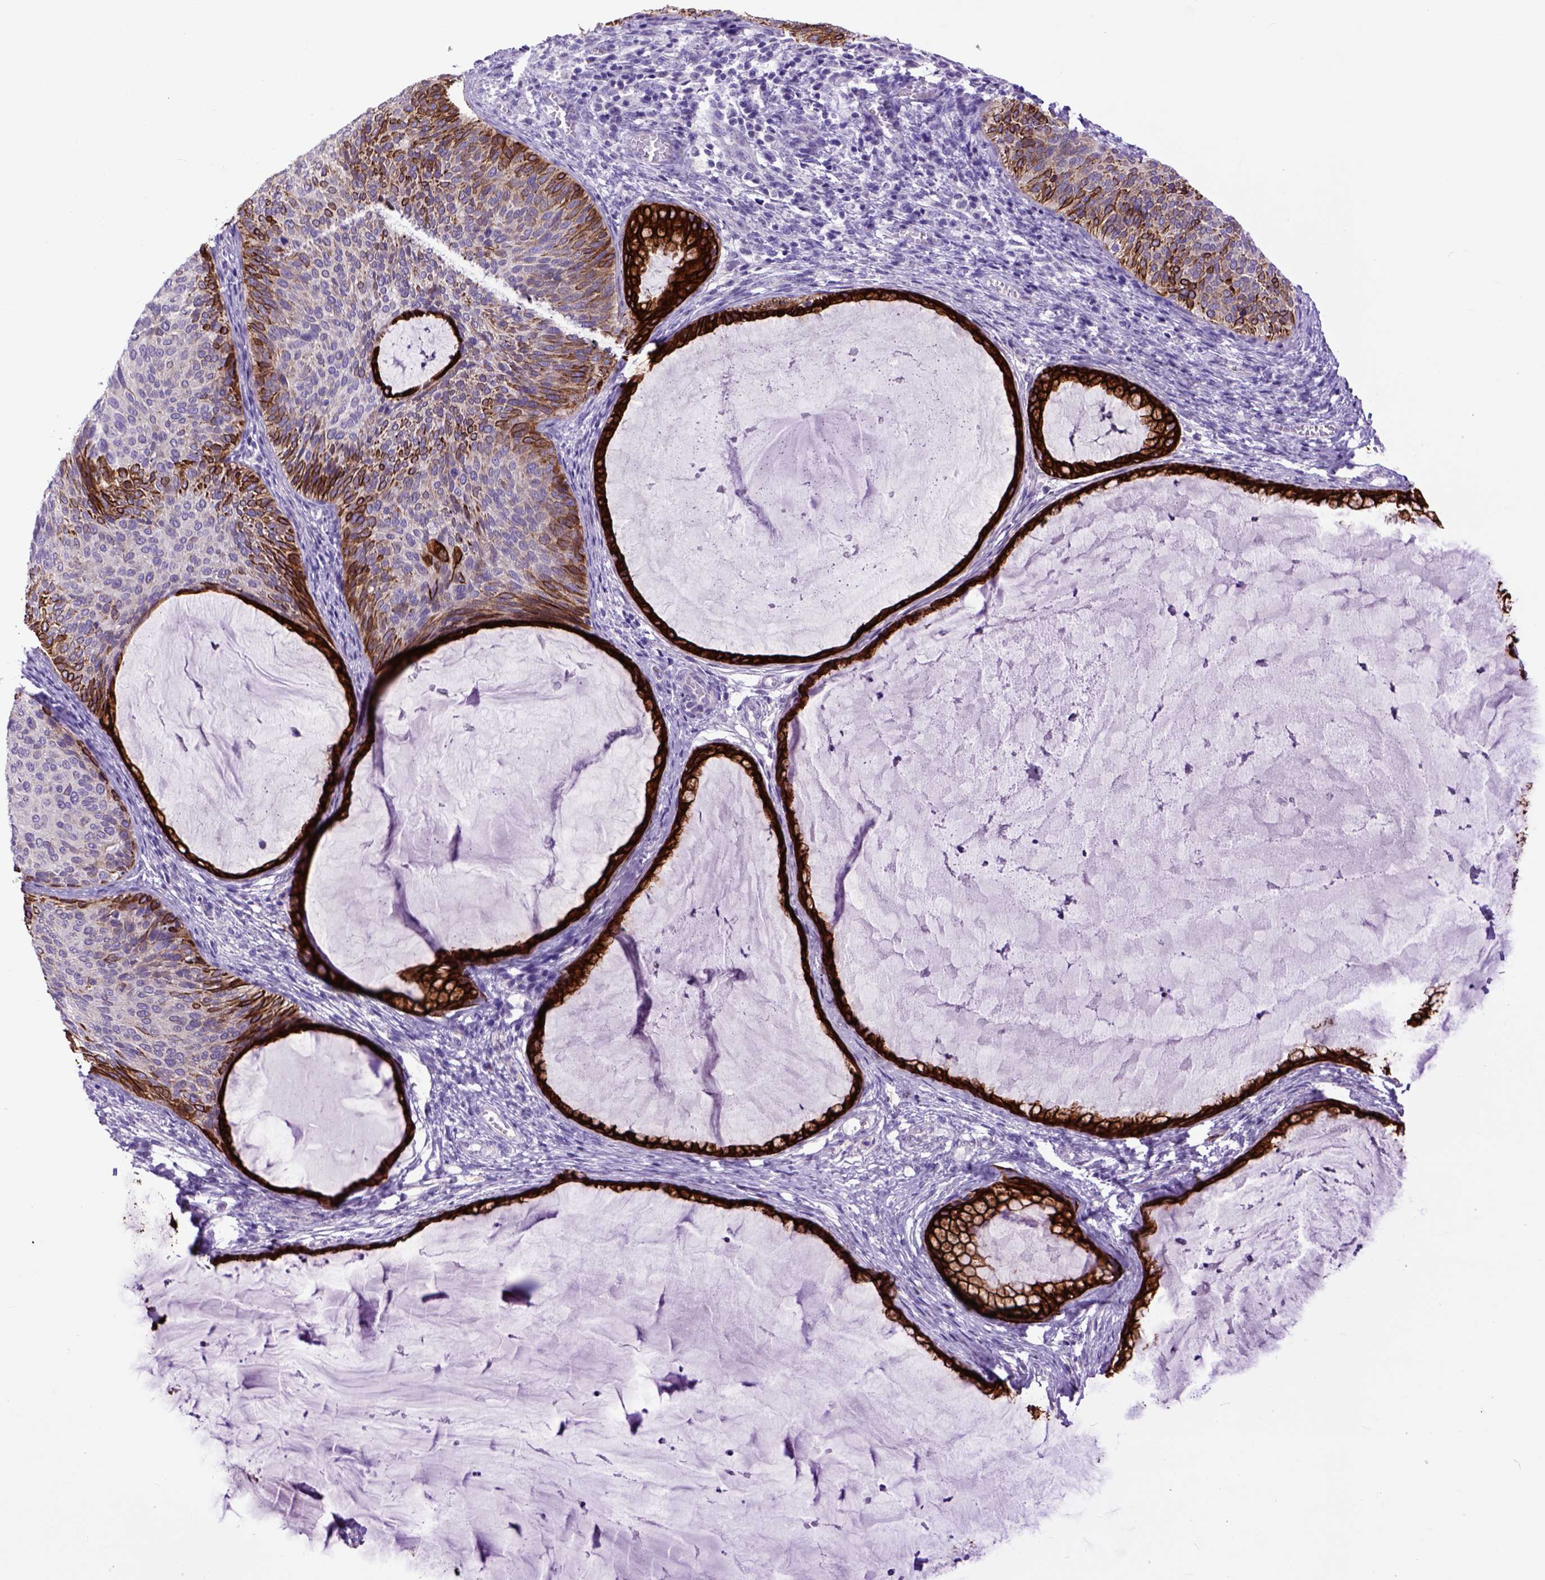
{"staining": {"intensity": "strong", "quantity": "<25%", "location": "cytoplasmic/membranous"}, "tissue": "cervical cancer", "cell_type": "Tumor cells", "image_type": "cancer", "snomed": [{"axis": "morphology", "description": "Squamous cell carcinoma, NOS"}, {"axis": "topography", "description": "Cervix"}], "caption": "Squamous cell carcinoma (cervical) was stained to show a protein in brown. There is medium levels of strong cytoplasmic/membranous positivity in about <25% of tumor cells.", "gene": "RAB25", "patient": {"sex": "female", "age": 36}}